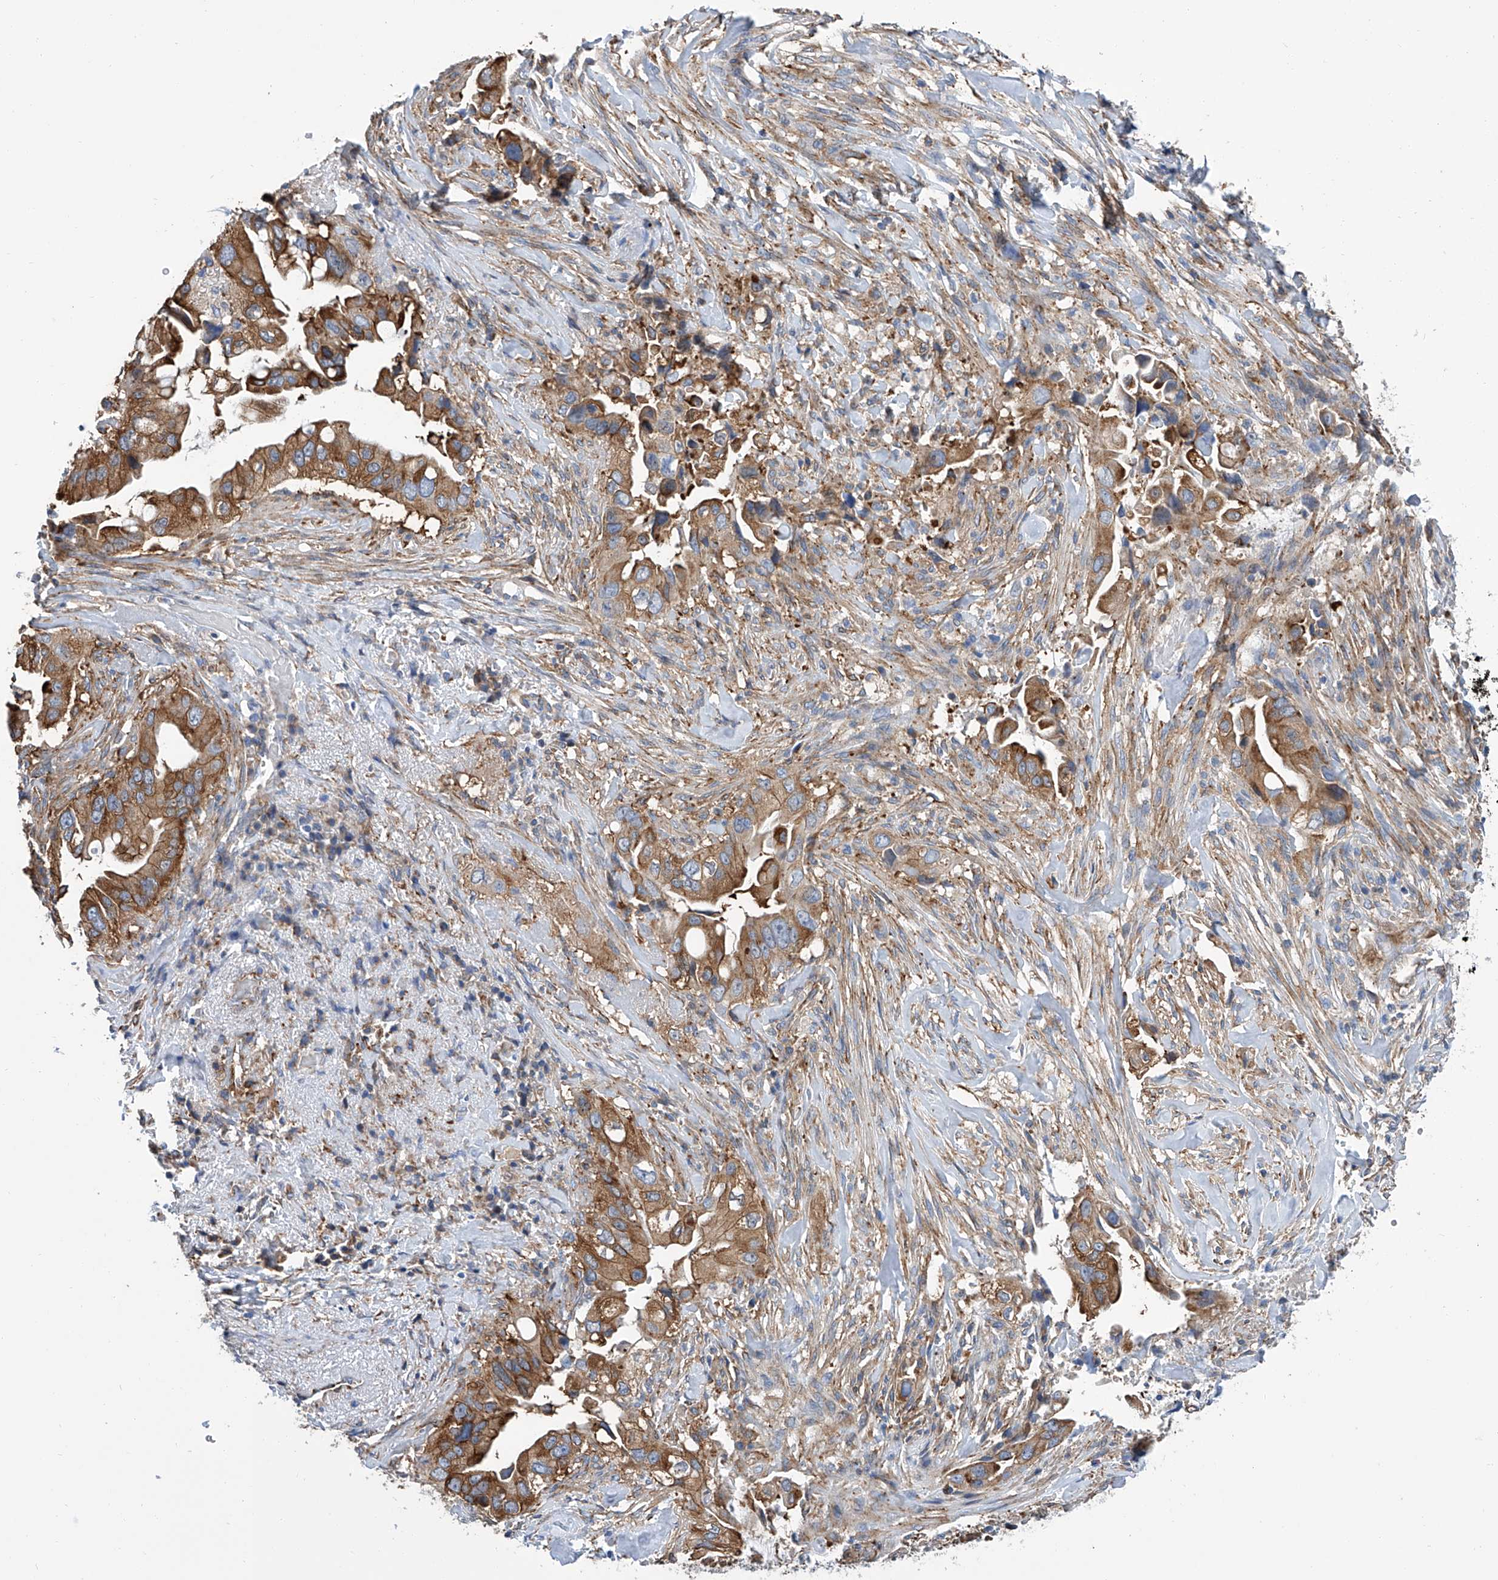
{"staining": {"intensity": "moderate", "quantity": ">75%", "location": "cytoplasmic/membranous"}, "tissue": "pancreatic cancer", "cell_type": "Tumor cells", "image_type": "cancer", "snomed": [{"axis": "morphology", "description": "Inflammation, NOS"}, {"axis": "morphology", "description": "Adenocarcinoma, NOS"}, {"axis": "topography", "description": "Pancreas"}], "caption": "The photomicrograph shows immunohistochemical staining of pancreatic cancer (adenocarcinoma). There is moderate cytoplasmic/membranous expression is identified in about >75% of tumor cells.", "gene": "GPT", "patient": {"sex": "female", "age": 56}}